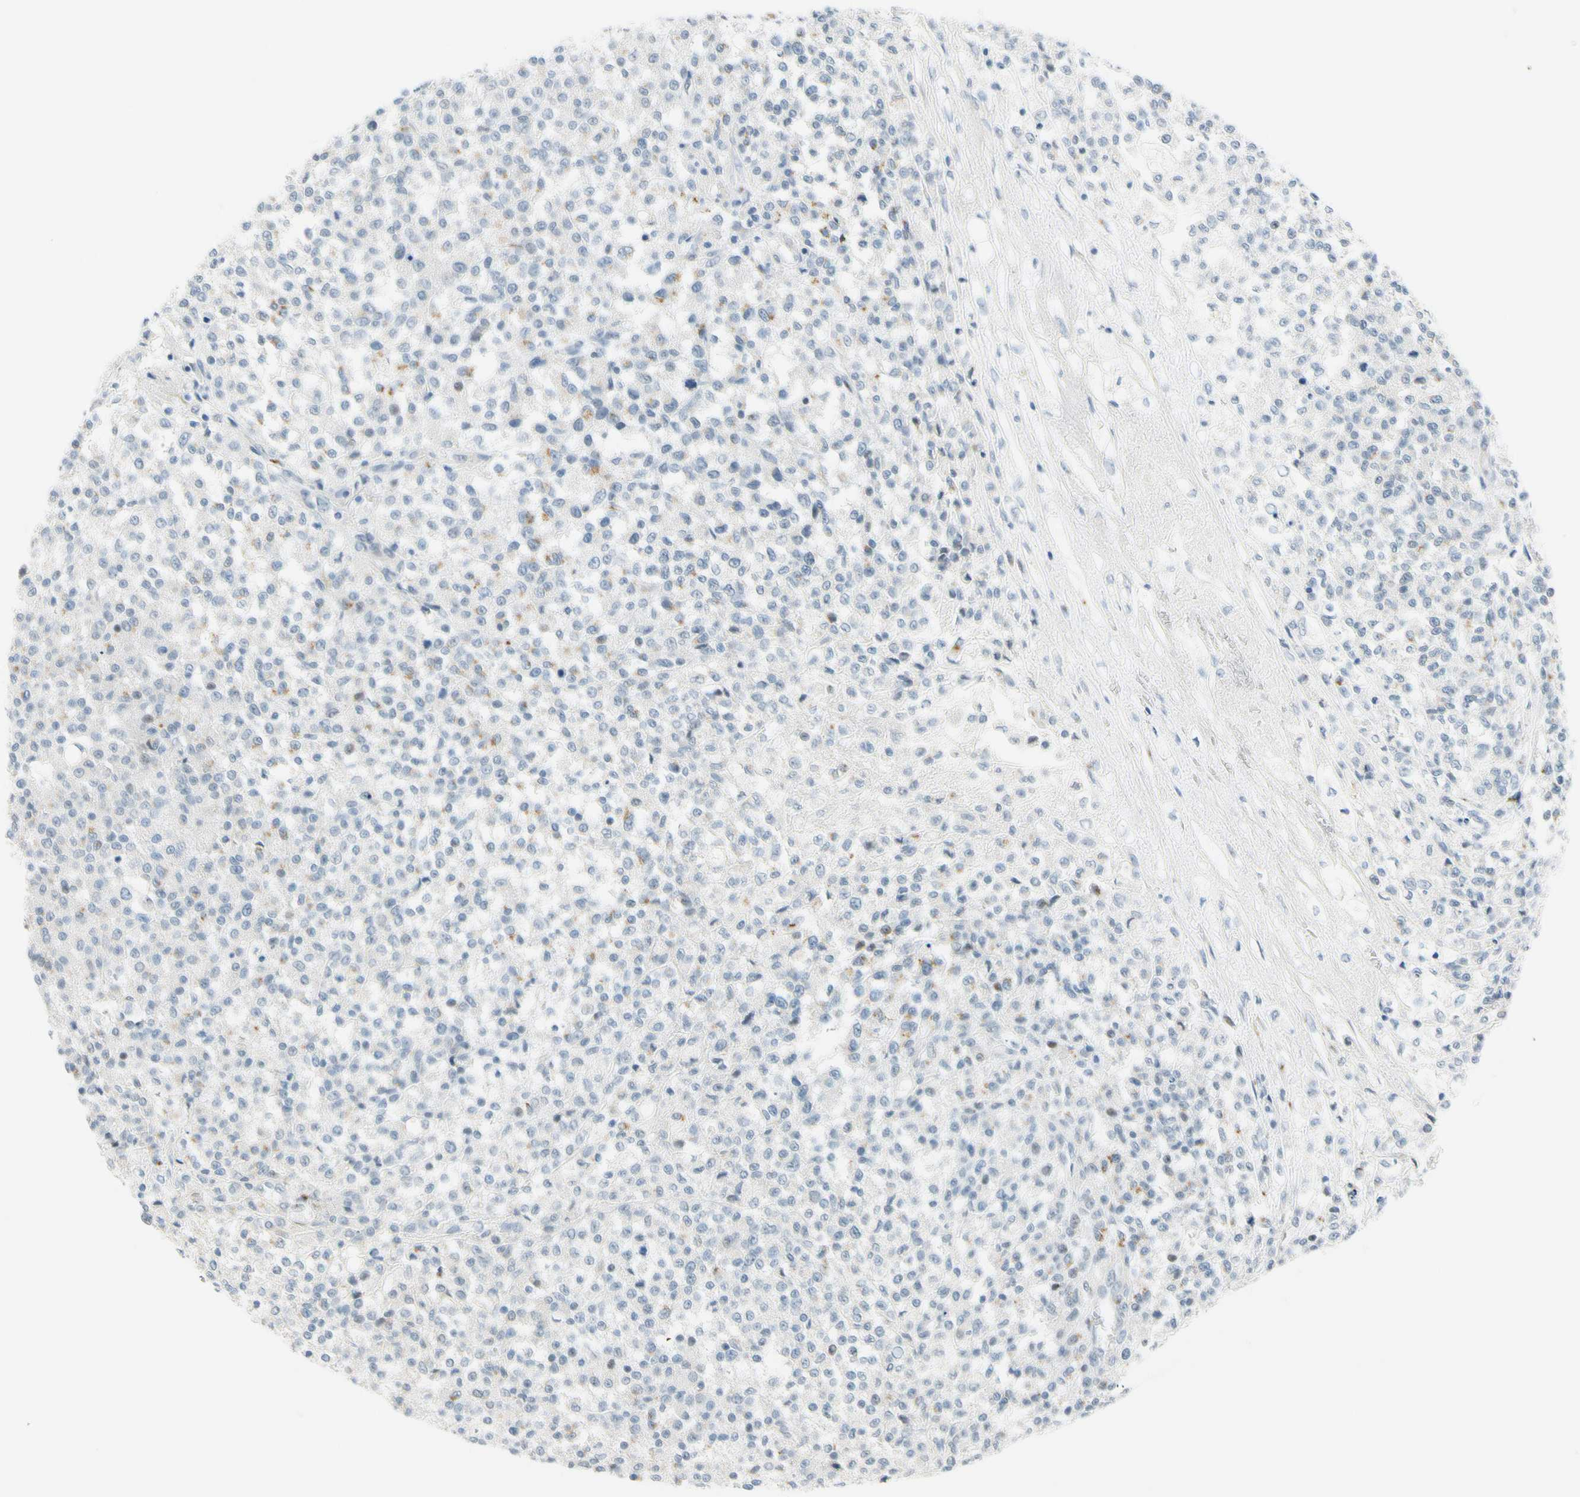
{"staining": {"intensity": "moderate", "quantity": "<25%", "location": "cytoplasmic/membranous"}, "tissue": "testis cancer", "cell_type": "Tumor cells", "image_type": "cancer", "snomed": [{"axis": "morphology", "description": "Seminoma, NOS"}, {"axis": "topography", "description": "Testis"}], "caption": "Approximately <25% of tumor cells in testis cancer show moderate cytoplasmic/membranous protein positivity as visualized by brown immunohistochemical staining.", "gene": "B4GALNT1", "patient": {"sex": "male", "age": 59}}